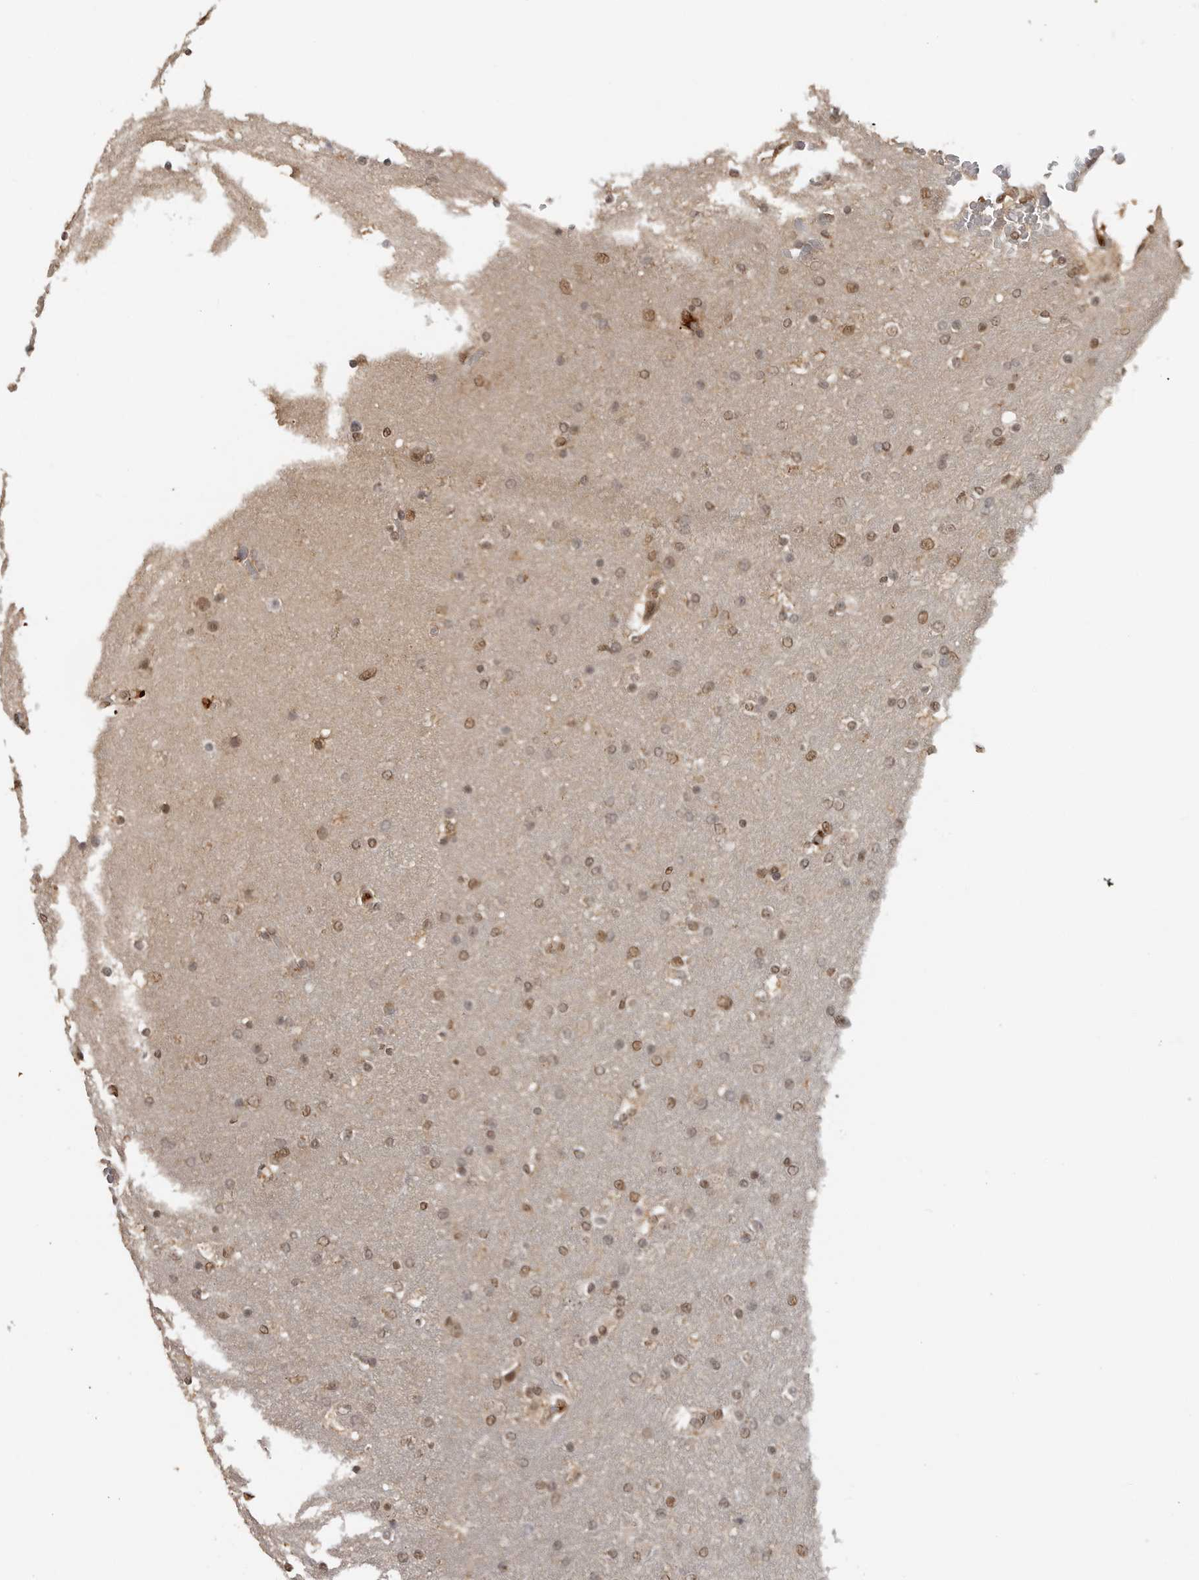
{"staining": {"intensity": "weak", "quantity": ">75%", "location": "nuclear"}, "tissue": "glioma", "cell_type": "Tumor cells", "image_type": "cancer", "snomed": [{"axis": "morphology", "description": "Glioma, malignant, High grade"}, {"axis": "topography", "description": "Cerebral cortex"}], "caption": "Malignant high-grade glioma stained with a brown dye displays weak nuclear positive expression in approximately >75% of tumor cells.", "gene": "CLOCK", "patient": {"sex": "female", "age": 36}}